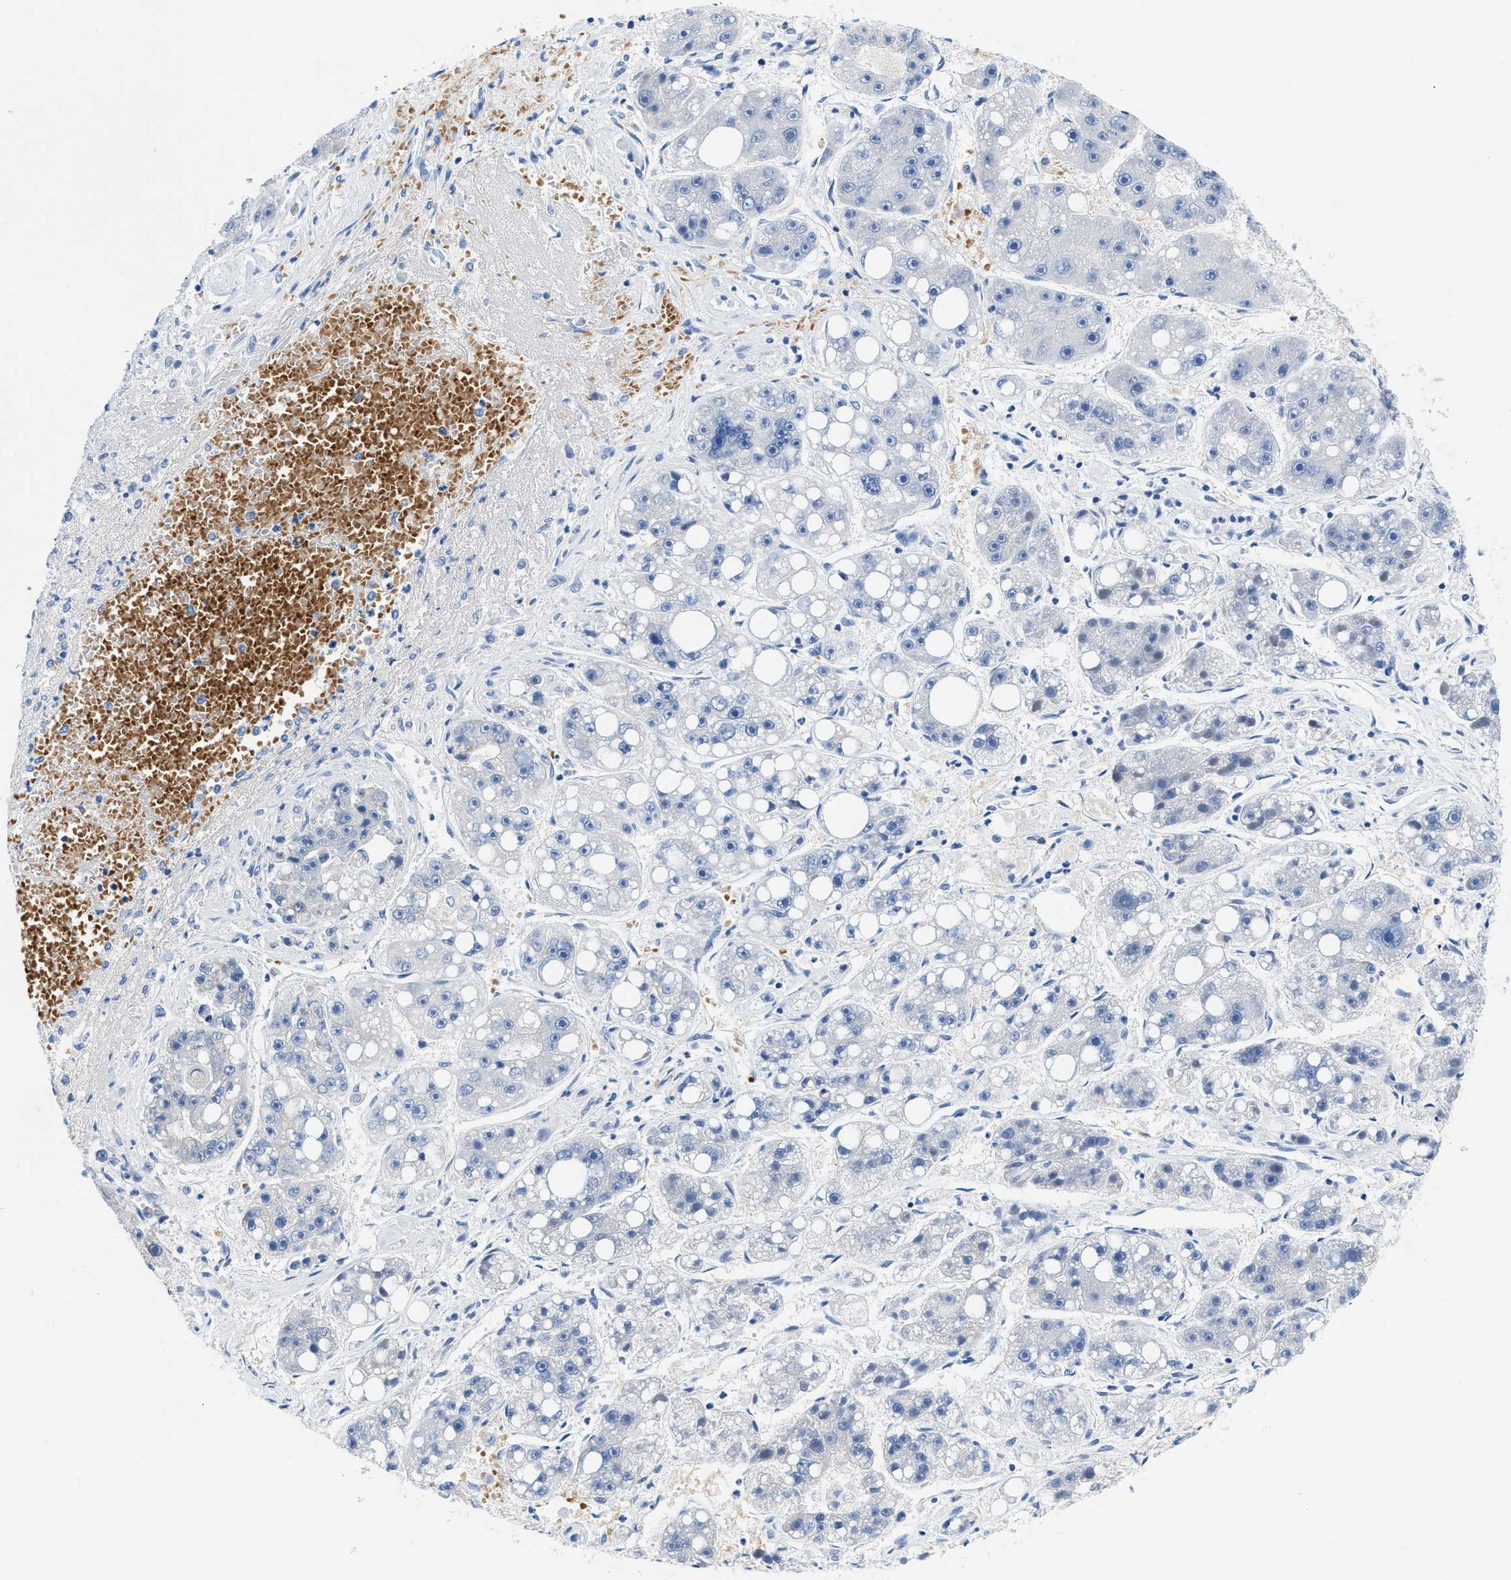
{"staining": {"intensity": "negative", "quantity": "none", "location": "none"}, "tissue": "liver cancer", "cell_type": "Tumor cells", "image_type": "cancer", "snomed": [{"axis": "morphology", "description": "Carcinoma, Hepatocellular, NOS"}, {"axis": "topography", "description": "Liver"}], "caption": "Hepatocellular carcinoma (liver) was stained to show a protein in brown. There is no significant staining in tumor cells.", "gene": "BPGM", "patient": {"sex": "female", "age": 61}}